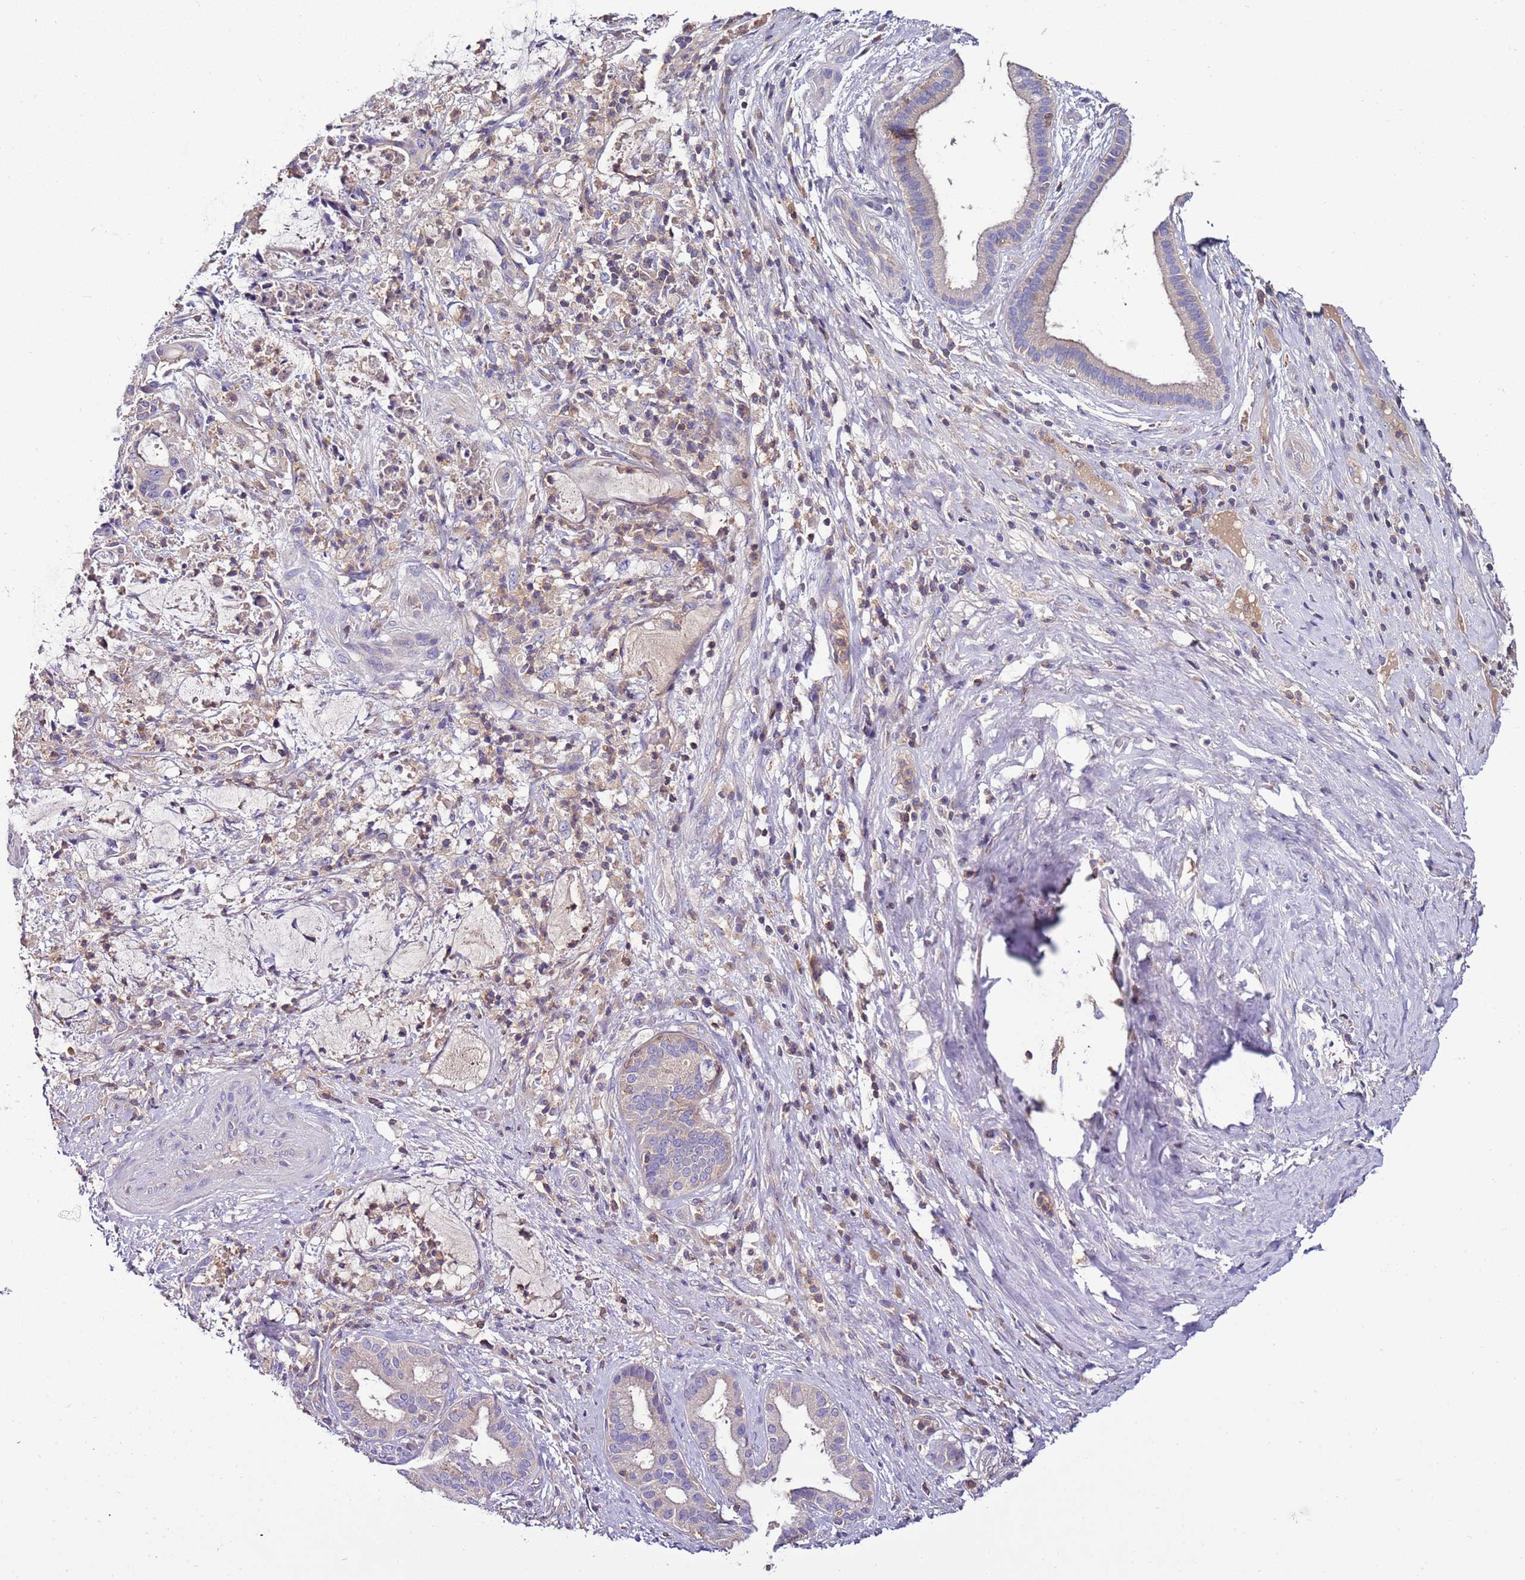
{"staining": {"intensity": "weak", "quantity": "<25%", "location": "cytoplasmic/membranous"}, "tissue": "liver cancer", "cell_type": "Tumor cells", "image_type": "cancer", "snomed": [{"axis": "morphology", "description": "Normal tissue, NOS"}, {"axis": "morphology", "description": "Cholangiocarcinoma"}, {"axis": "topography", "description": "Liver"}, {"axis": "topography", "description": "Peripheral nerve tissue"}], "caption": "The IHC micrograph has no significant positivity in tumor cells of liver cancer tissue.", "gene": "IGIP", "patient": {"sex": "female", "age": 73}}